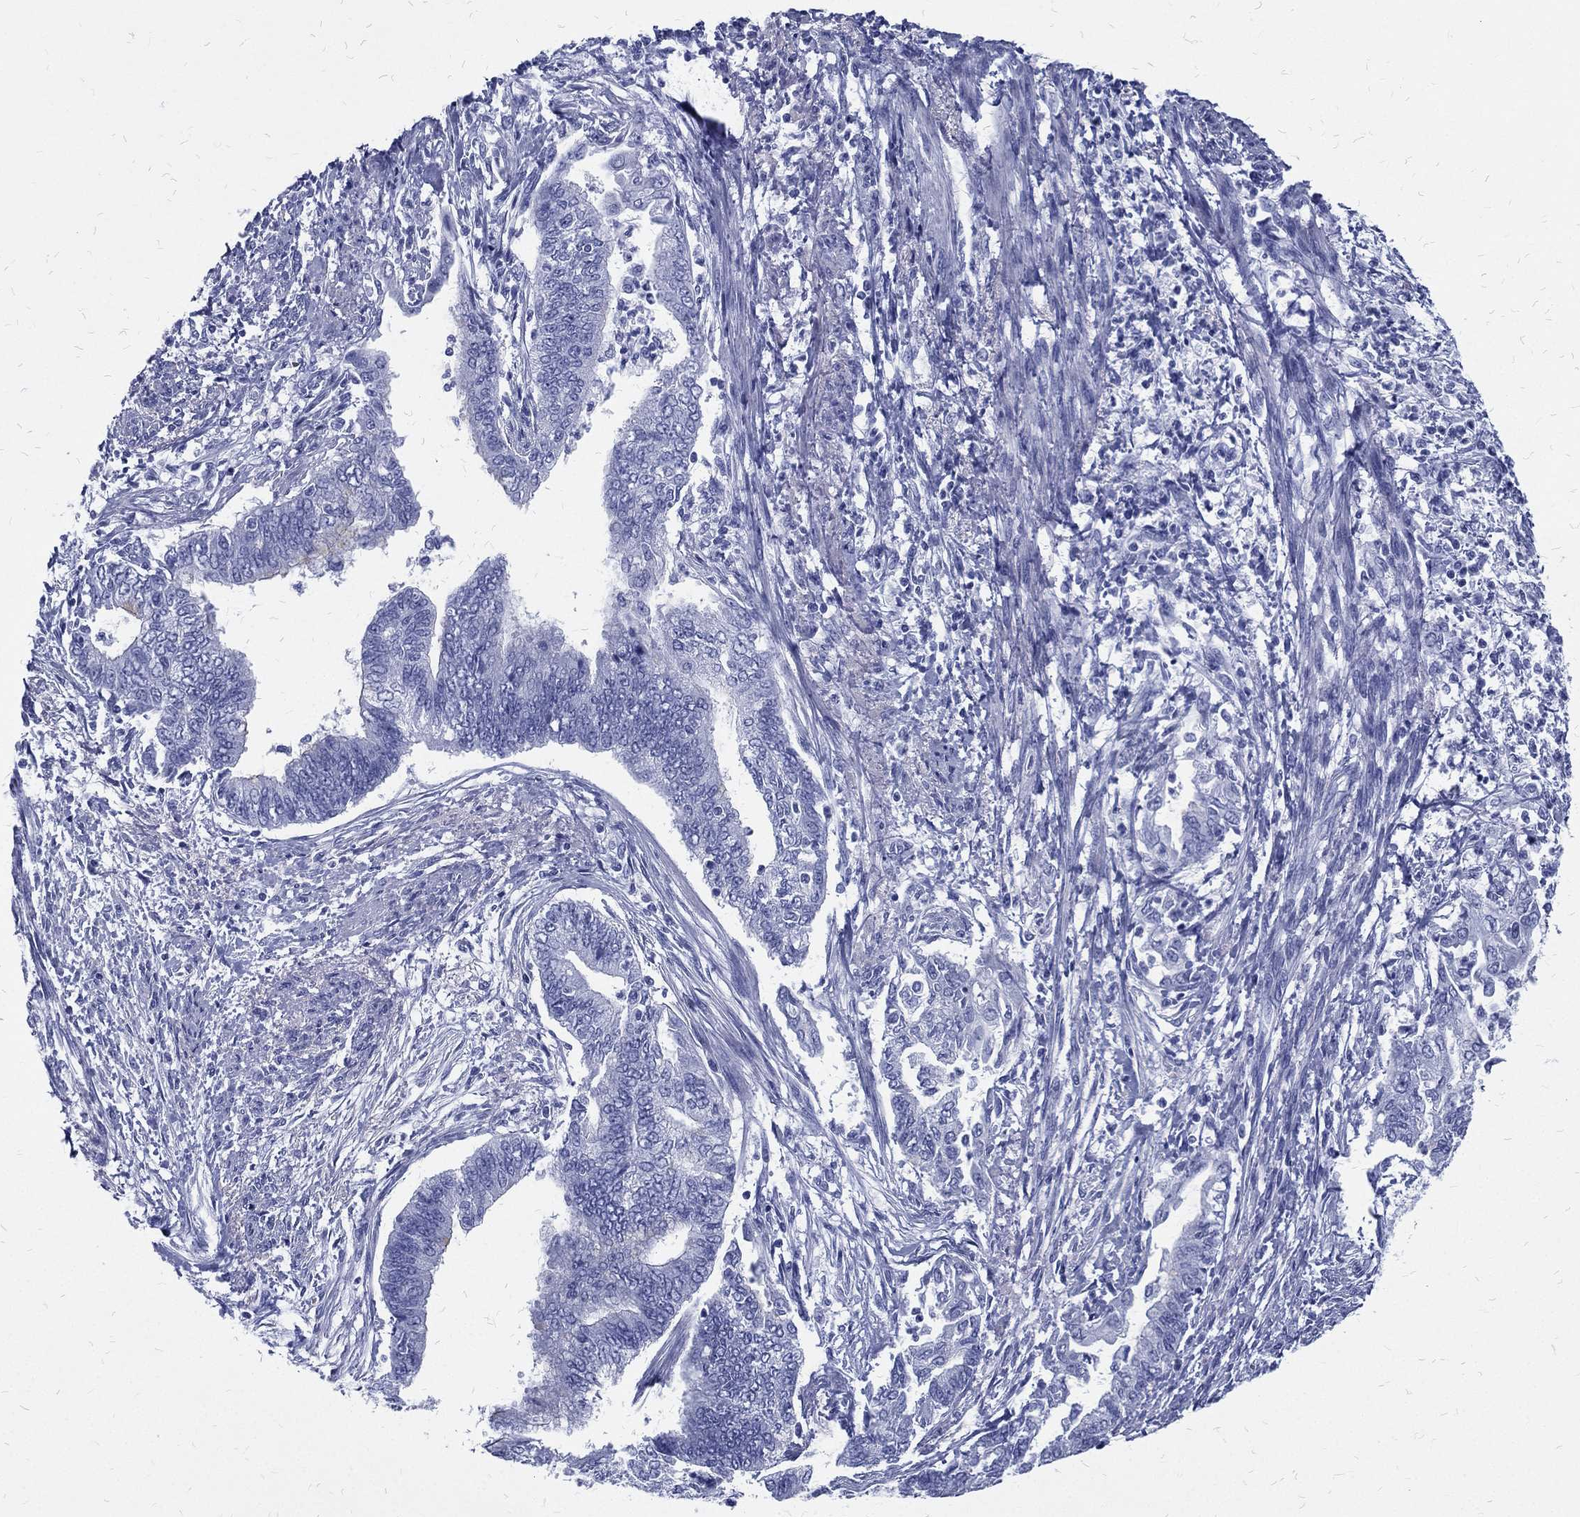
{"staining": {"intensity": "negative", "quantity": "none", "location": "none"}, "tissue": "endometrial cancer", "cell_type": "Tumor cells", "image_type": "cancer", "snomed": [{"axis": "morphology", "description": "Adenocarcinoma, NOS"}, {"axis": "topography", "description": "Endometrium"}], "caption": "DAB immunohistochemical staining of human endometrial adenocarcinoma shows no significant expression in tumor cells.", "gene": "RSPH4A", "patient": {"sex": "female", "age": 65}}